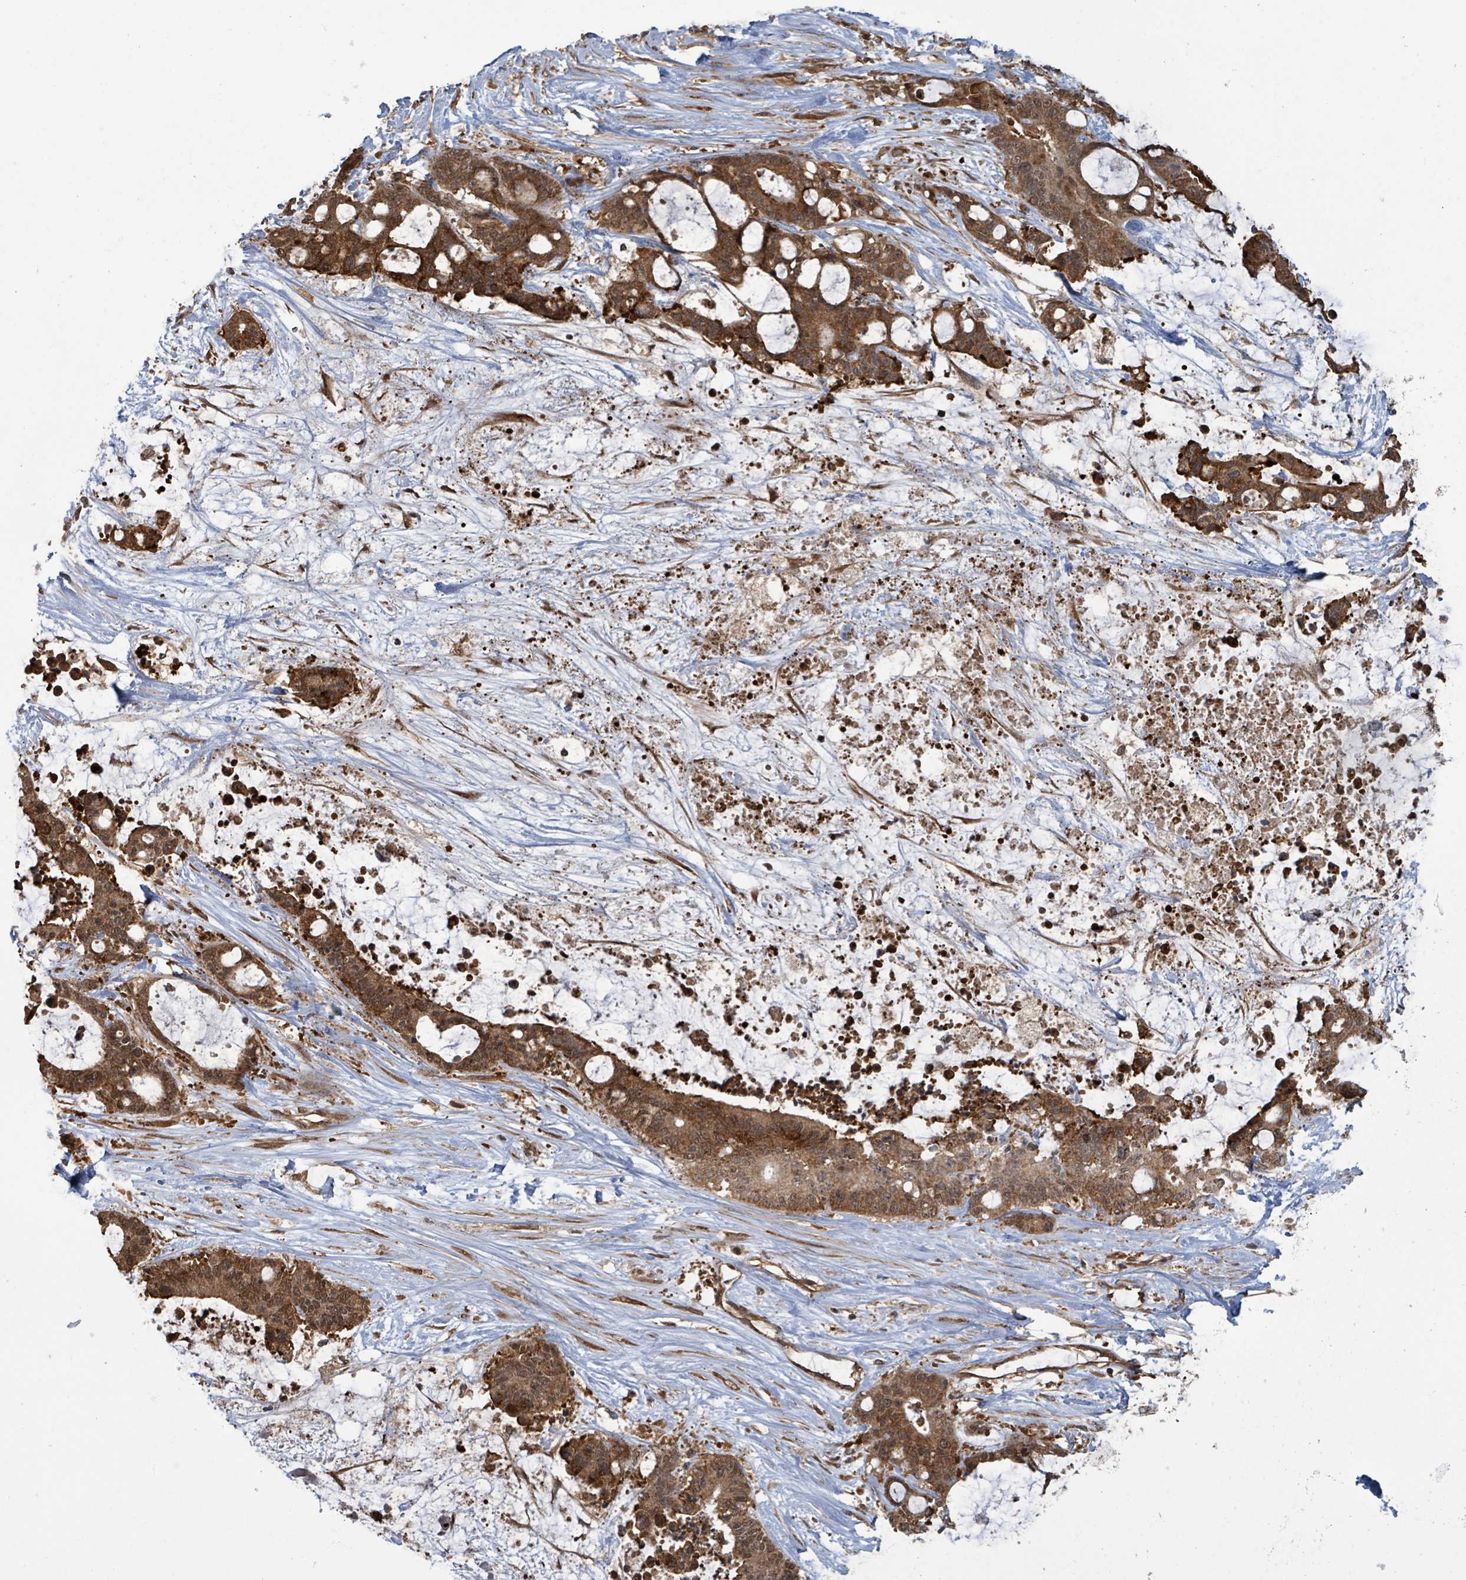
{"staining": {"intensity": "strong", "quantity": ">75%", "location": "cytoplasmic/membranous,nuclear"}, "tissue": "liver cancer", "cell_type": "Tumor cells", "image_type": "cancer", "snomed": [{"axis": "morphology", "description": "Normal tissue, NOS"}, {"axis": "morphology", "description": "Cholangiocarcinoma"}, {"axis": "topography", "description": "Liver"}, {"axis": "topography", "description": "Peripheral nerve tissue"}], "caption": "Protein expression analysis of liver cancer demonstrates strong cytoplasmic/membranous and nuclear staining in about >75% of tumor cells.", "gene": "KLC1", "patient": {"sex": "female", "age": 73}}